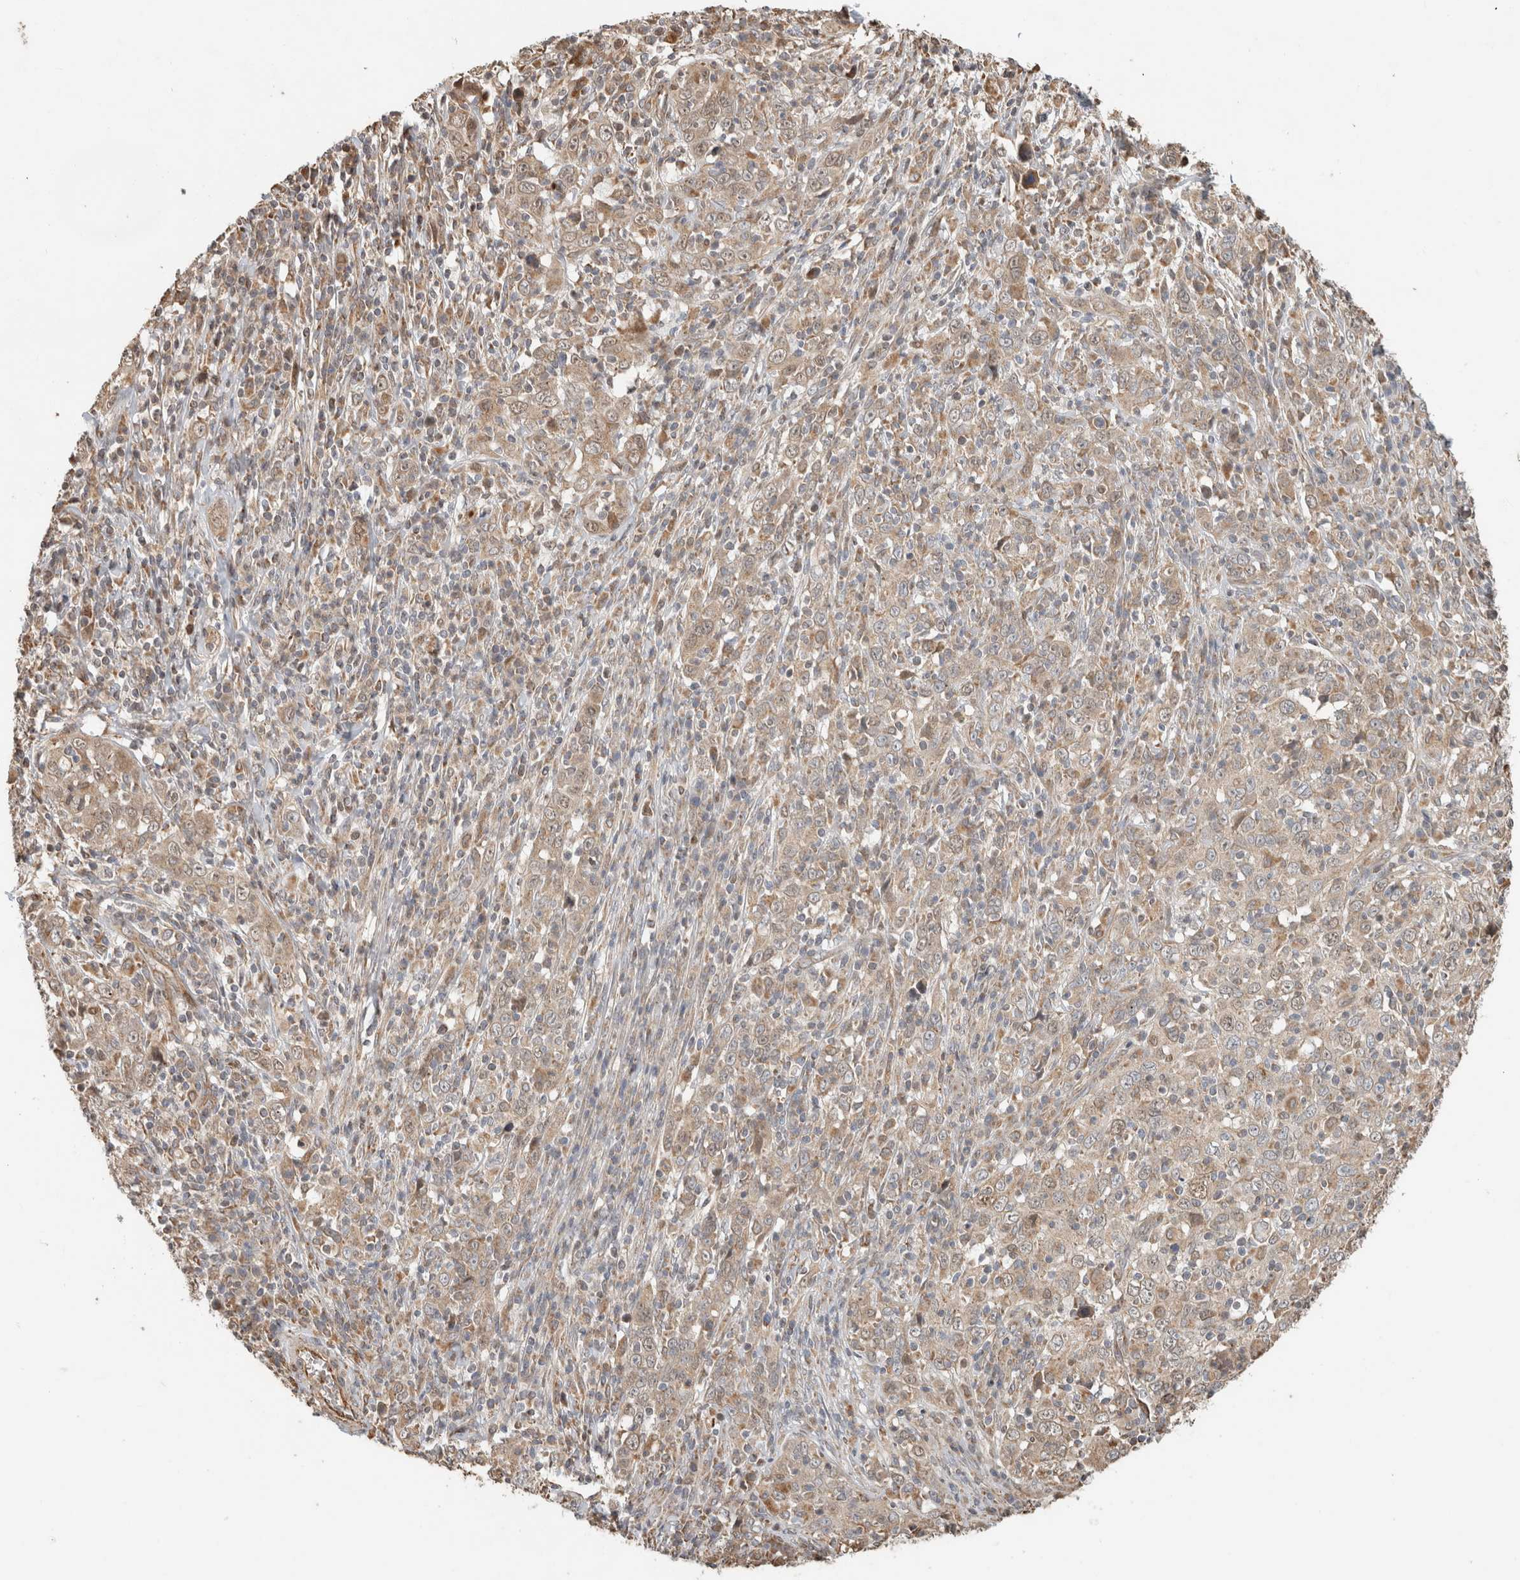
{"staining": {"intensity": "weak", "quantity": ">75%", "location": "cytoplasmic/membranous"}, "tissue": "cervical cancer", "cell_type": "Tumor cells", "image_type": "cancer", "snomed": [{"axis": "morphology", "description": "Squamous cell carcinoma, NOS"}, {"axis": "topography", "description": "Cervix"}], "caption": "IHC histopathology image of human squamous cell carcinoma (cervical) stained for a protein (brown), which displays low levels of weak cytoplasmic/membranous expression in about >75% of tumor cells.", "gene": "GINS4", "patient": {"sex": "female", "age": 46}}